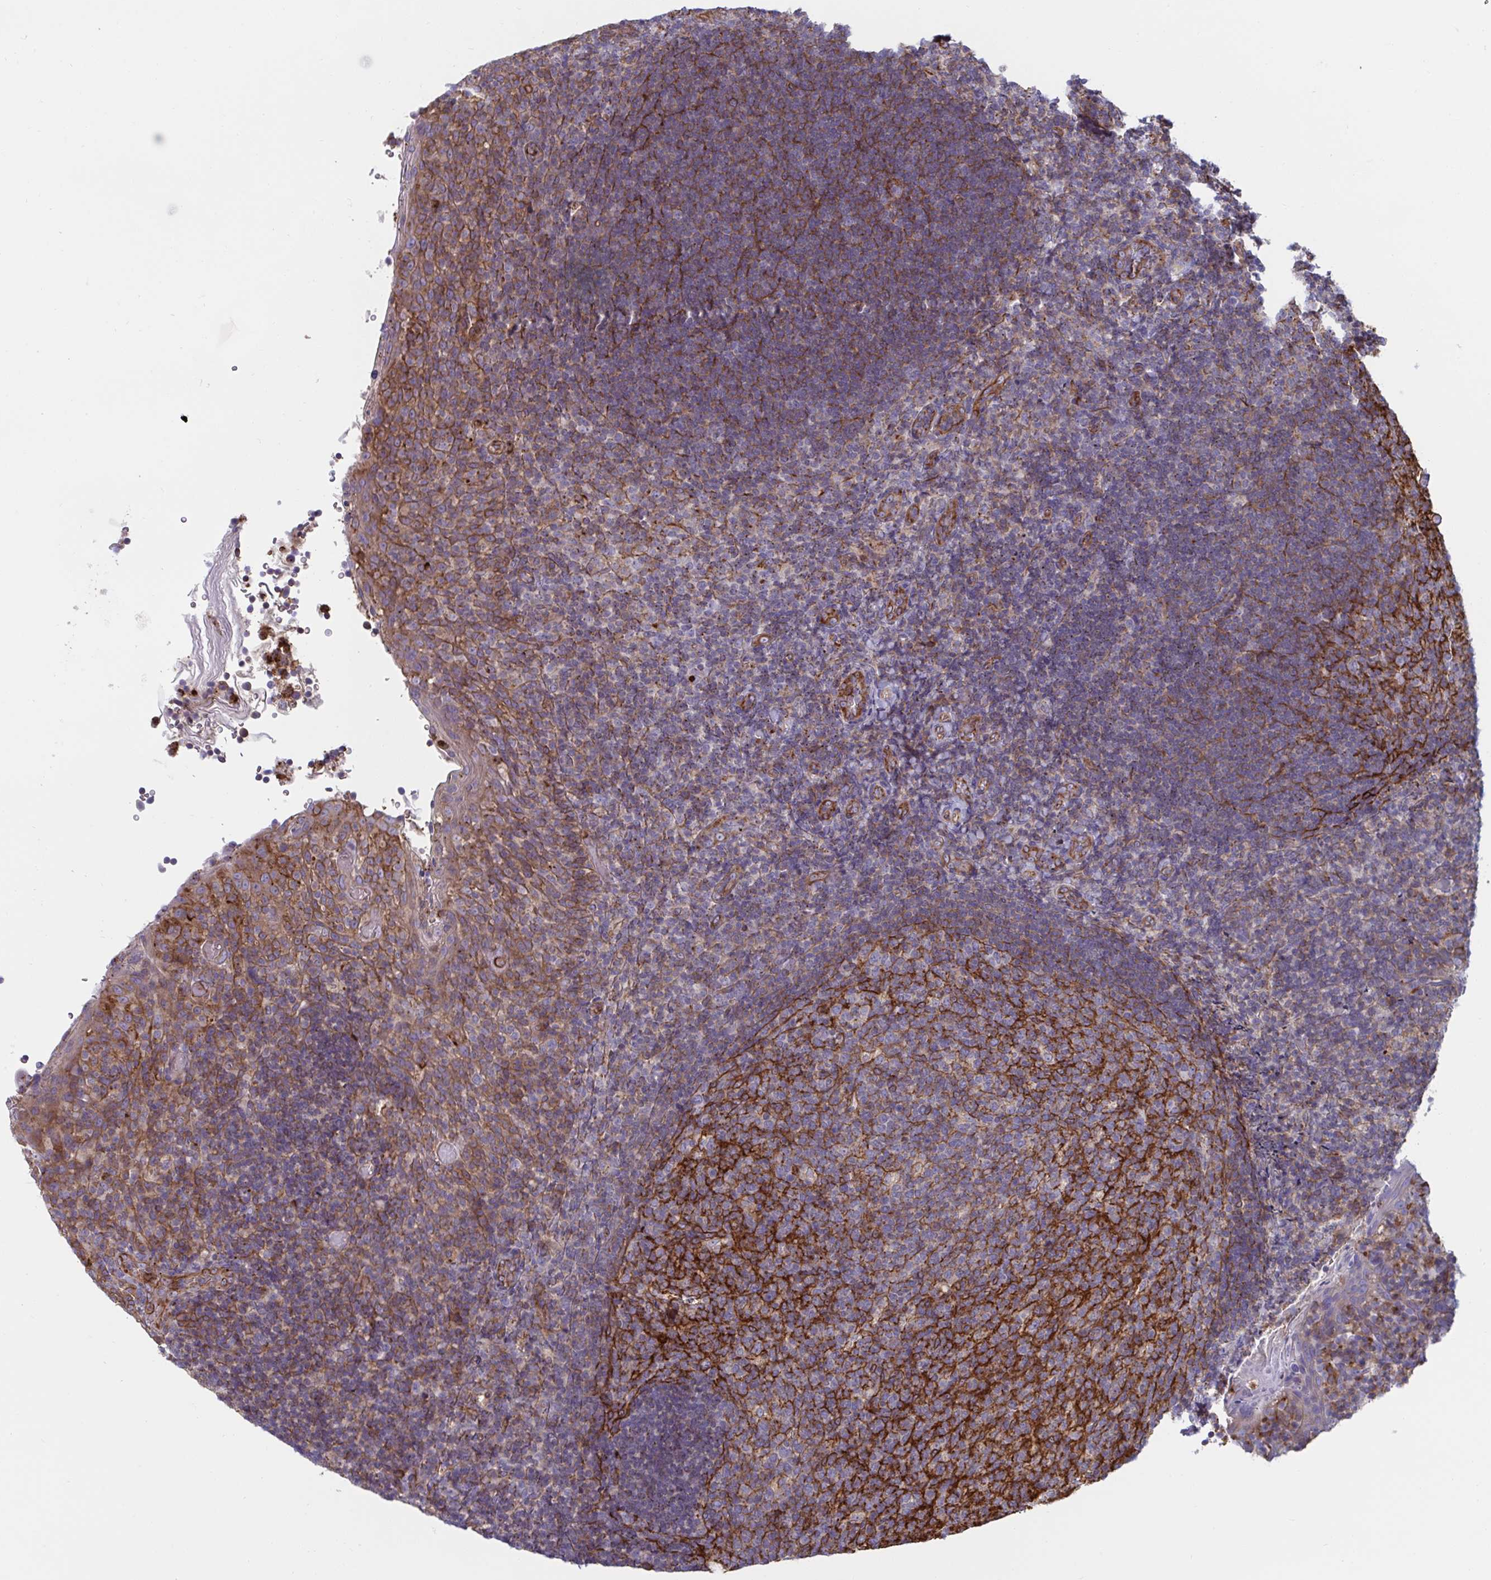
{"staining": {"intensity": "strong", "quantity": "25%-75%", "location": "cytoplasmic/membranous"}, "tissue": "tonsil", "cell_type": "Germinal center cells", "image_type": "normal", "snomed": [{"axis": "morphology", "description": "Normal tissue, NOS"}, {"axis": "topography", "description": "Tonsil"}], "caption": "IHC image of benign tonsil: human tonsil stained using immunohistochemistry exhibits high levels of strong protein expression localized specifically in the cytoplasmic/membranous of germinal center cells, appearing as a cytoplasmic/membranous brown color.", "gene": "SLC9A6", "patient": {"sex": "female", "age": 10}}